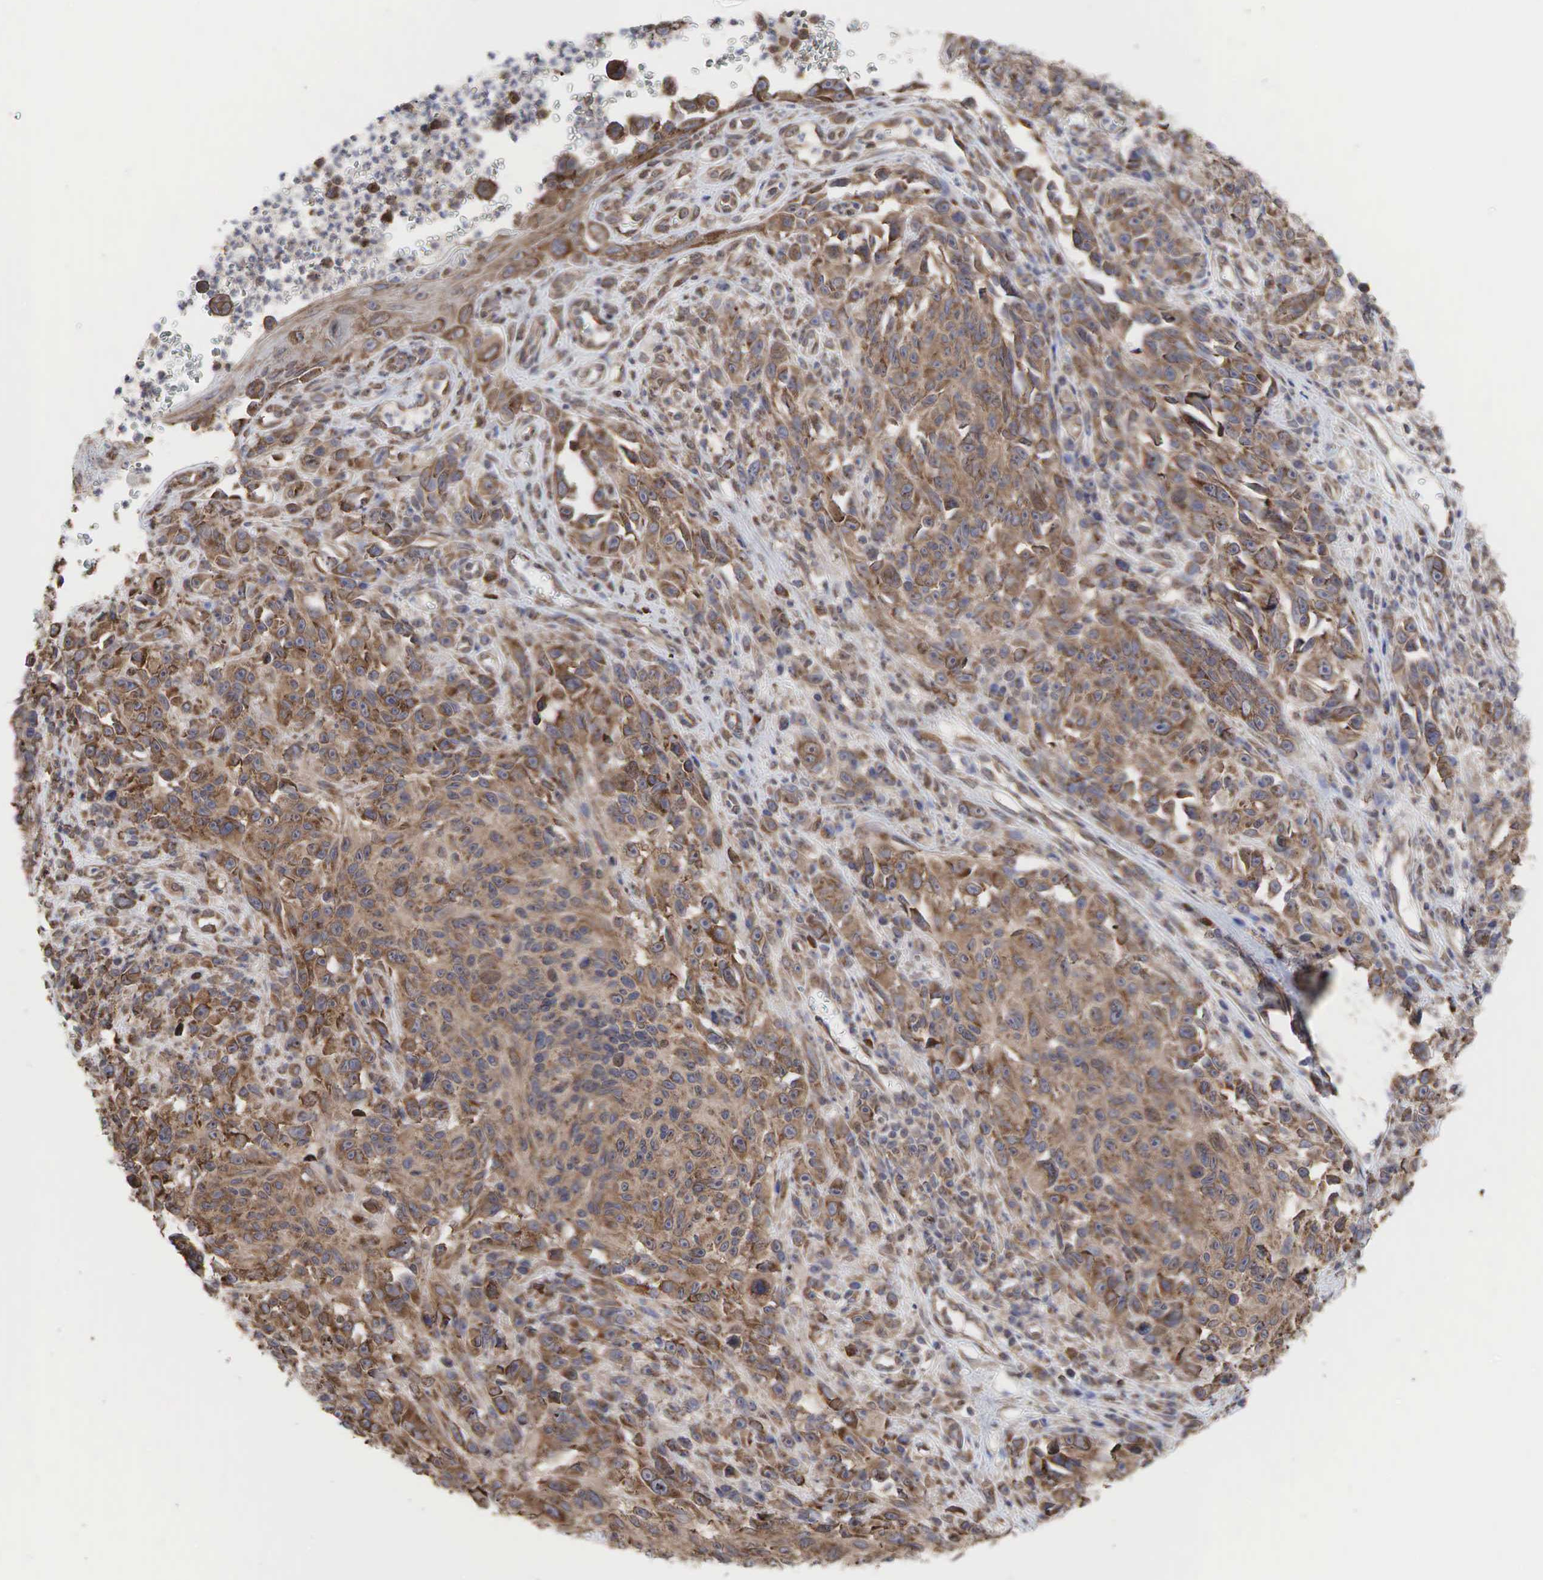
{"staining": {"intensity": "moderate", "quantity": ">75%", "location": "cytoplasmic/membranous"}, "tissue": "melanoma", "cell_type": "Tumor cells", "image_type": "cancer", "snomed": [{"axis": "morphology", "description": "Malignant melanoma, NOS"}, {"axis": "topography", "description": "Skin"}], "caption": "Human melanoma stained for a protein (brown) displays moderate cytoplasmic/membranous positive staining in approximately >75% of tumor cells.", "gene": "PABPC5", "patient": {"sex": "female", "age": 82}}